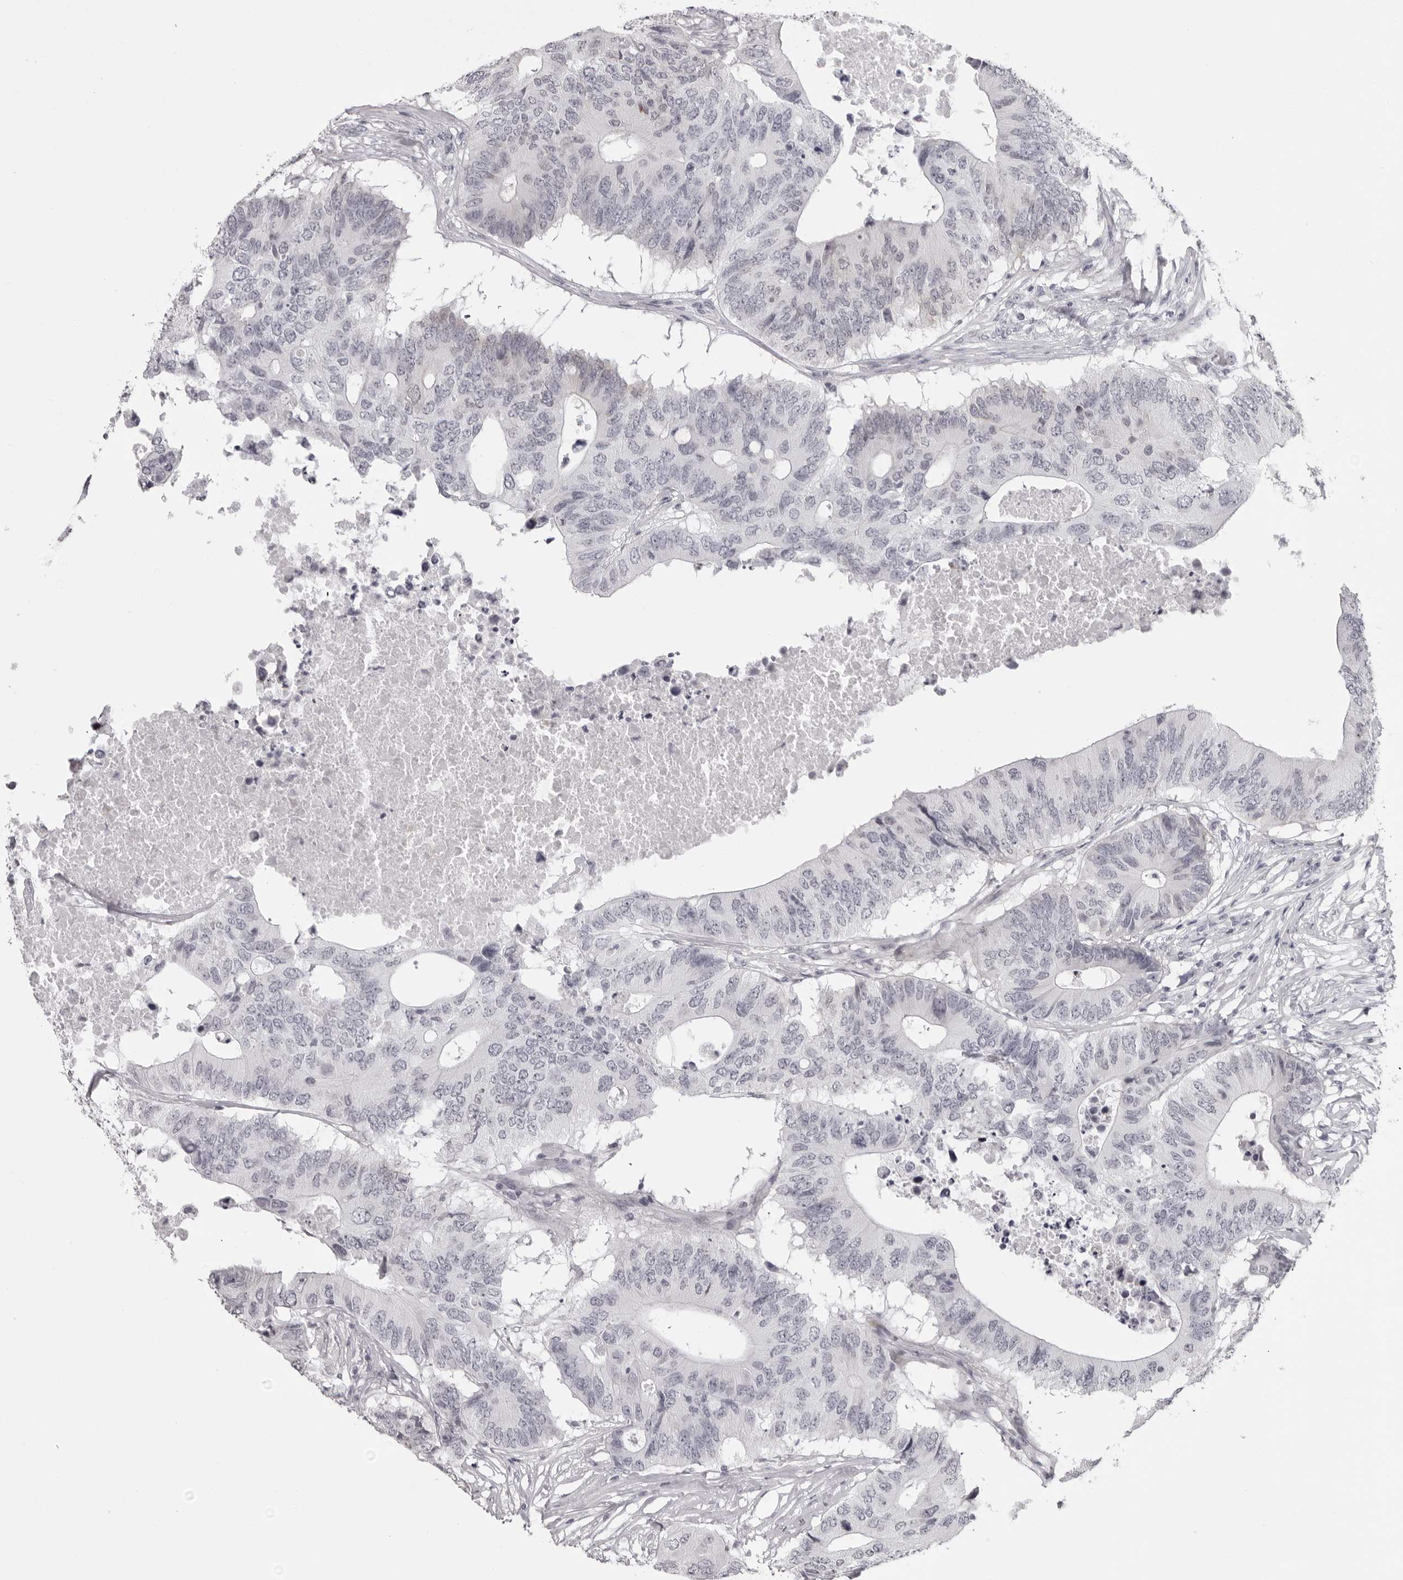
{"staining": {"intensity": "negative", "quantity": "none", "location": "none"}, "tissue": "colorectal cancer", "cell_type": "Tumor cells", "image_type": "cancer", "snomed": [{"axis": "morphology", "description": "Adenocarcinoma, NOS"}, {"axis": "topography", "description": "Colon"}], "caption": "Protein analysis of colorectal cancer (adenocarcinoma) reveals no significant expression in tumor cells.", "gene": "NUDT18", "patient": {"sex": "male", "age": 71}}